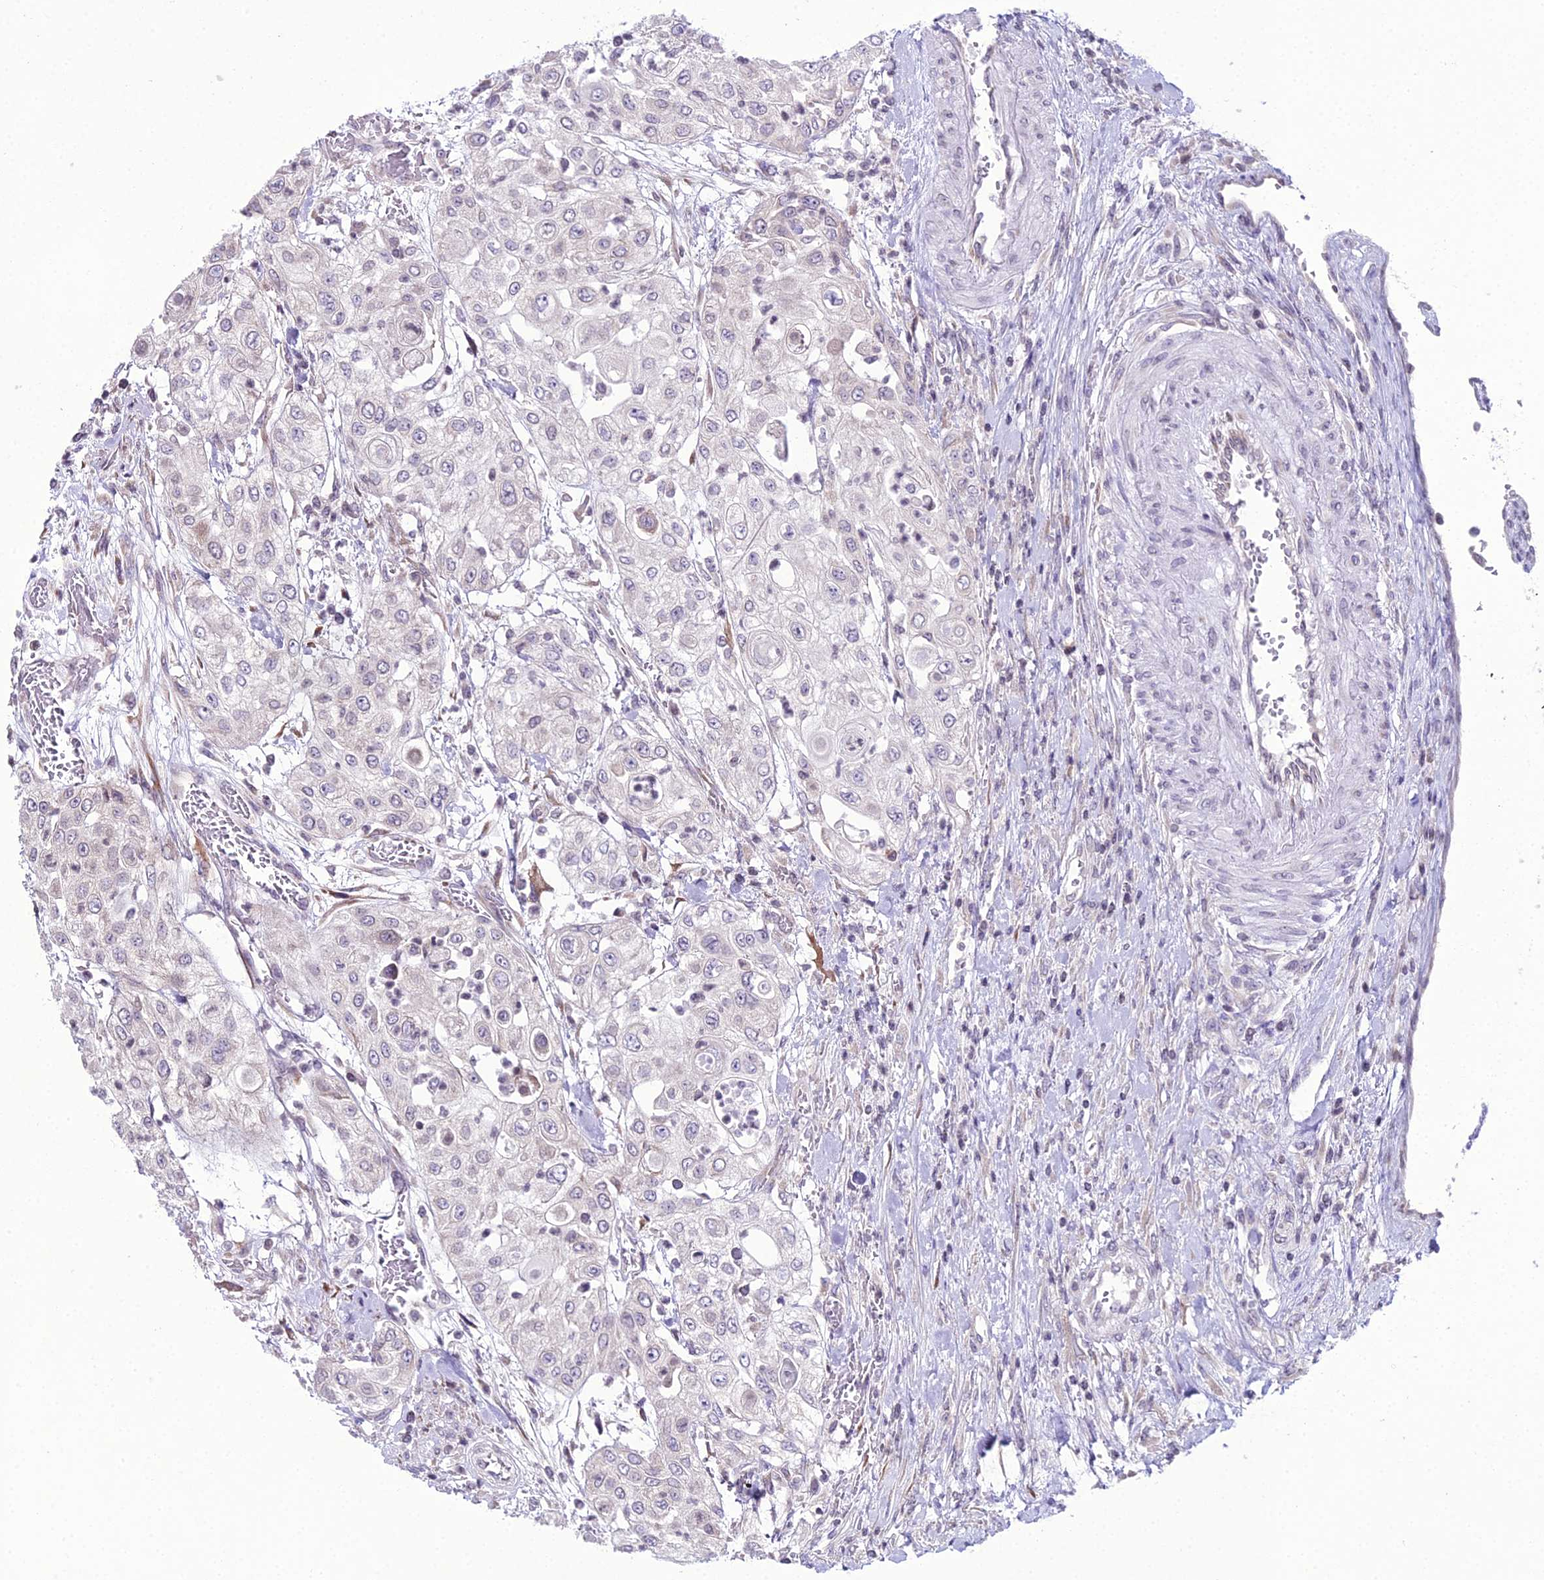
{"staining": {"intensity": "negative", "quantity": "none", "location": "none"}, "tissue": "urothelial cancer", "cell_type": "Tumor cells", "image_type": "cancer", "snomed": [{"axis": "morphology", "description": "Urothelial carcinoma, High grade"}, {"axis": "topography", "description": "Urinary bladder"}], "caption": "This is an immunohistochemistry (IHC) micrograph of human urothelial cancer. There is no positivity in tumor cells.", "gene": "RPS26", "patient": {"sex": "female", "age": 79}}